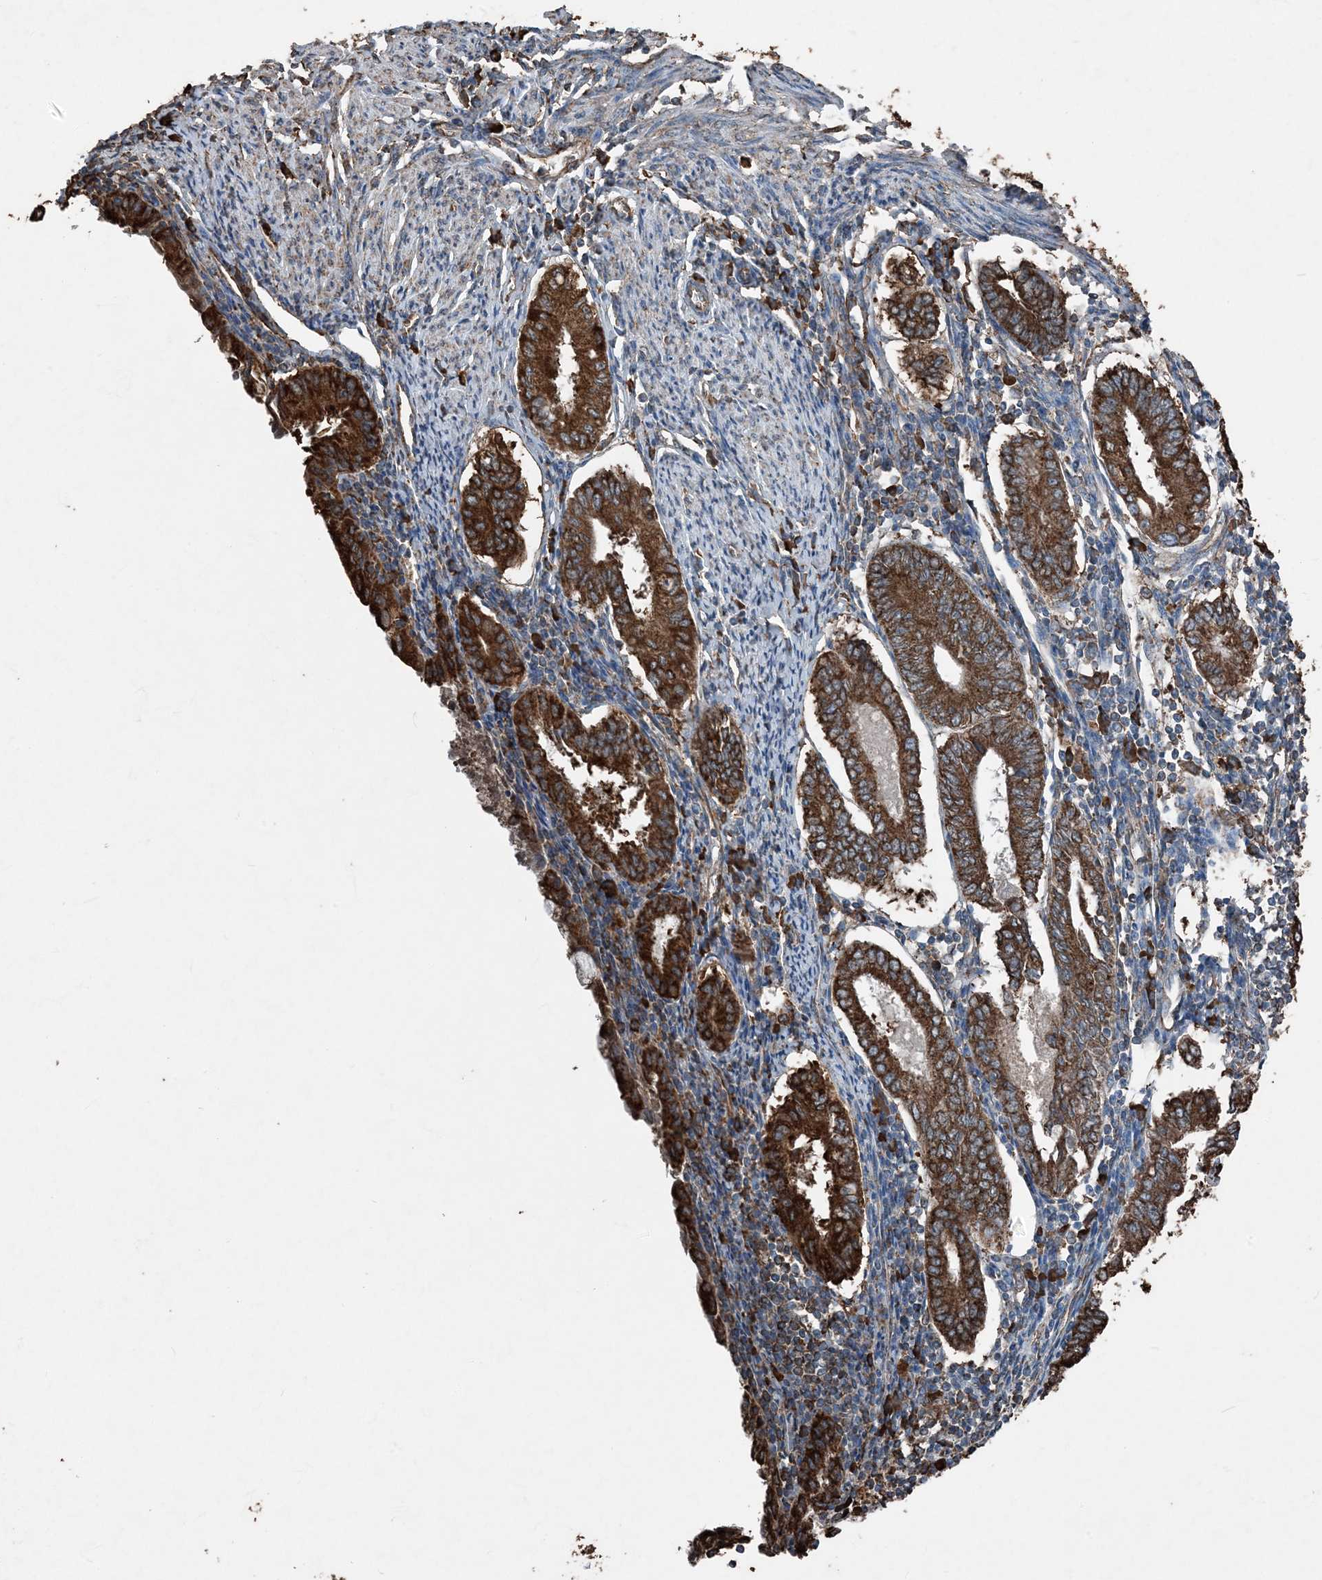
{"staining": {"intensity": "strong", "quantity": ">75%", "location": "cytoplasmic/membranous"}, "tissue": "endometrial cancer", "cell_type": "Tumor cells", "image_type": "cancer", "snomed": [{"axis": "morphology", "description": "Adenocarcinoma, NOS"}, {"axis": "topography", "description": "Endometrium"}], "caption": "IHC photomicrograph of neoplastic tissue: endometrial cancer stained using IHC exhibits high levels of strong protein expression localized specifically in the cytoplasmic/membranous of tumor cells, appearing as a cytoplasmic/membranous brown color.", "gene": "PDIA6", "patient": {"sex": "female", "age": 86}}